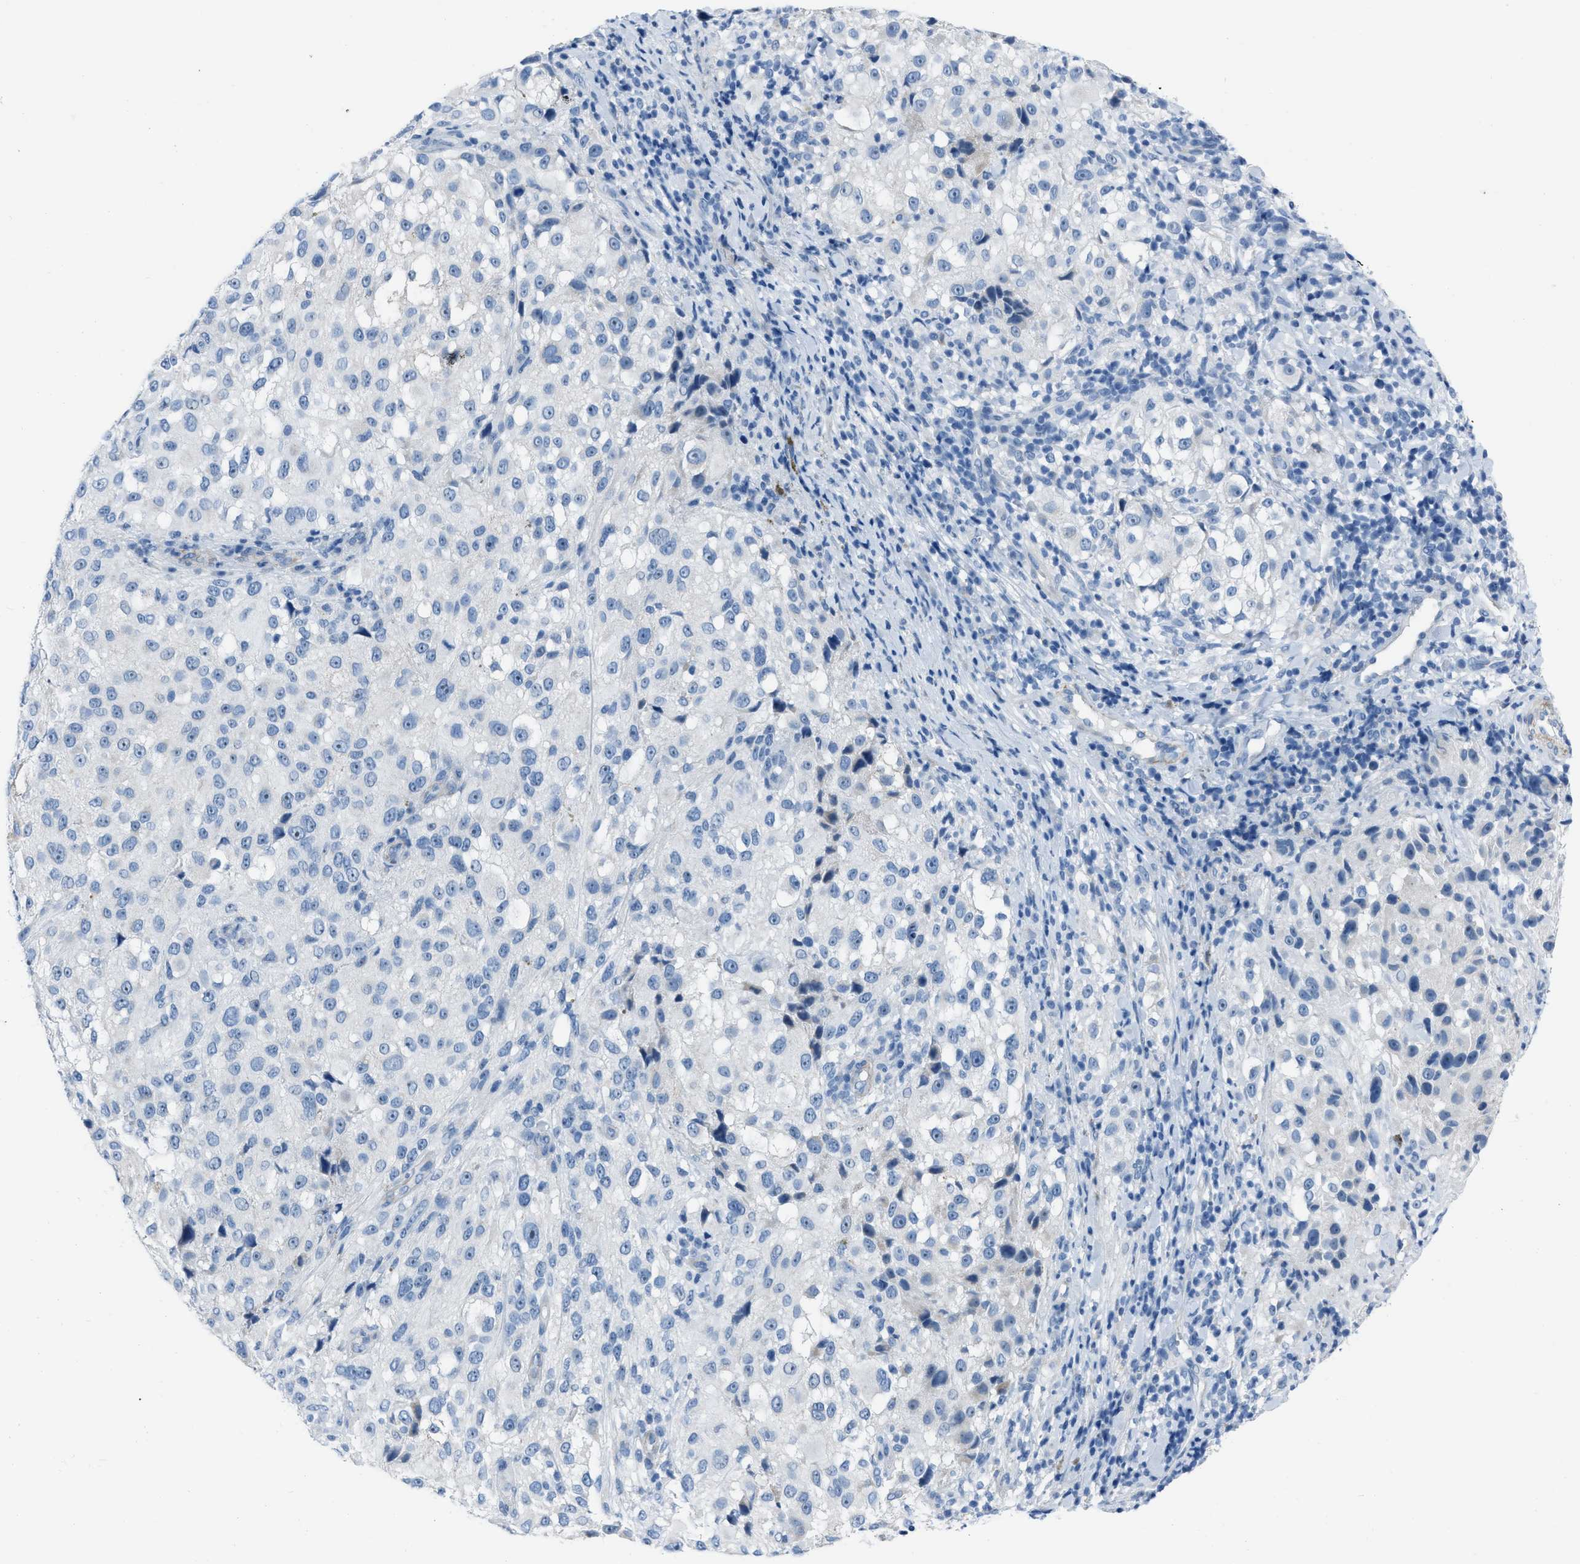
{"staining": {"intensity": "negative", "quantity": "none", "location": "none"}, "tissue": "melanoma", "cell_type": "Tumor cells", "image_type": "cancer", "snomed": [{"axis": "morphology", "description": "Necrosis, NOS"}, {"axis": "morphology", "description": "Malignant melanoma, NOS"}, {"axis": "topography", "description": "Skin"}], "caption": "This is an immunohistochemistry (IHC) micrograph of melanoma. There is no positivity in tumor cells.", "gene": "SPATC1L", "patient": {"sex": "female", "age": 87}}